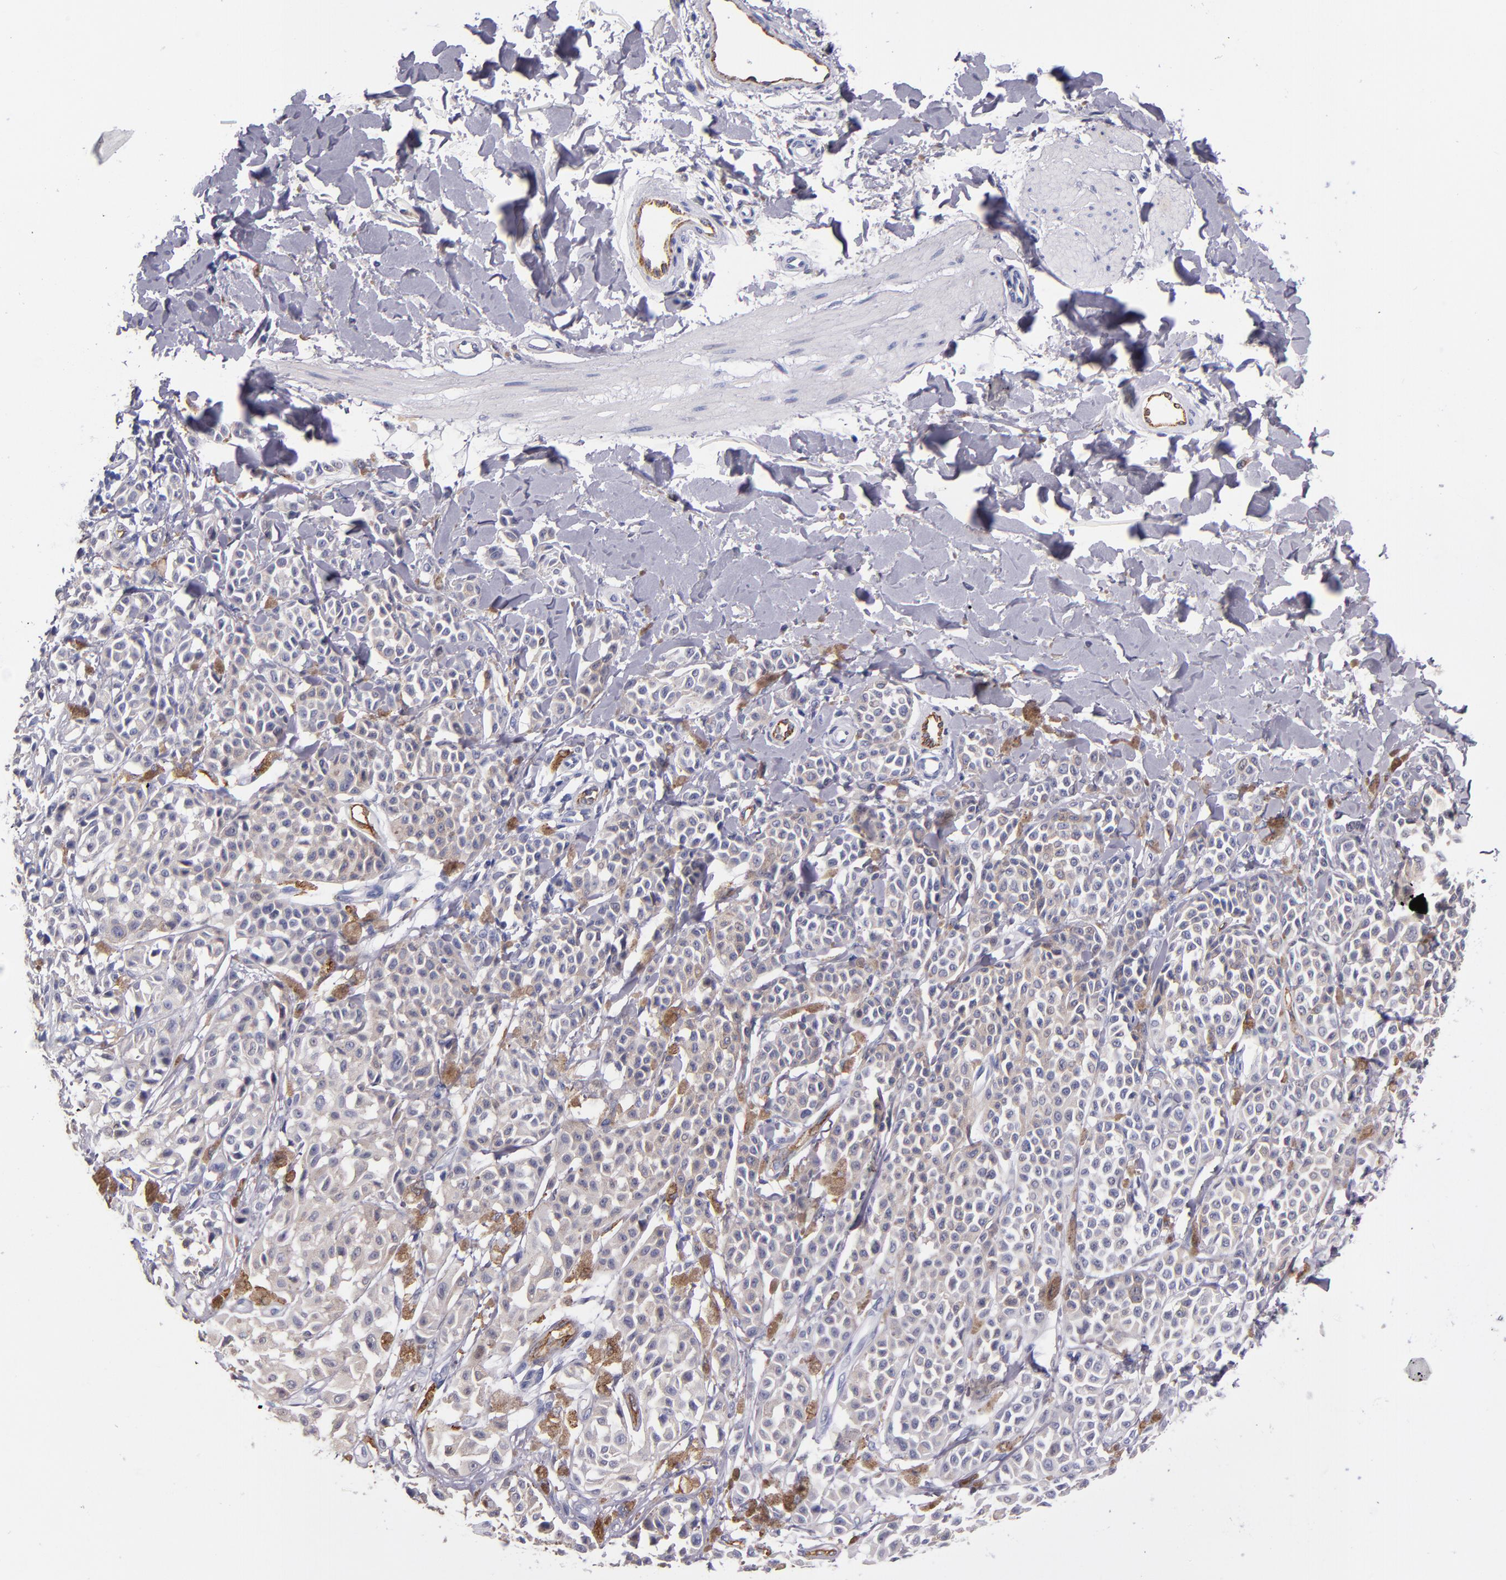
{"staining": {"intensity": "weak", "quantity": "<25%", "location": "cytoplasmic/membranous"}, "tissue": "melanoma", "cell_type": "Tumor cells", "image_type": "cancer", "snomed": [{"axis": "morphology", "description": "Malignant melanoma, NOS"}, {"axis": "topography", "description": "Skin"}], "caption": "This histopathology image is of melanoma stained with IHC to label a protein in brown with the nuclei are counter-stained blue. There is no staining in tumor cells.", "gene": "SELP", "patient": {"sex": "female", "age": 38}}